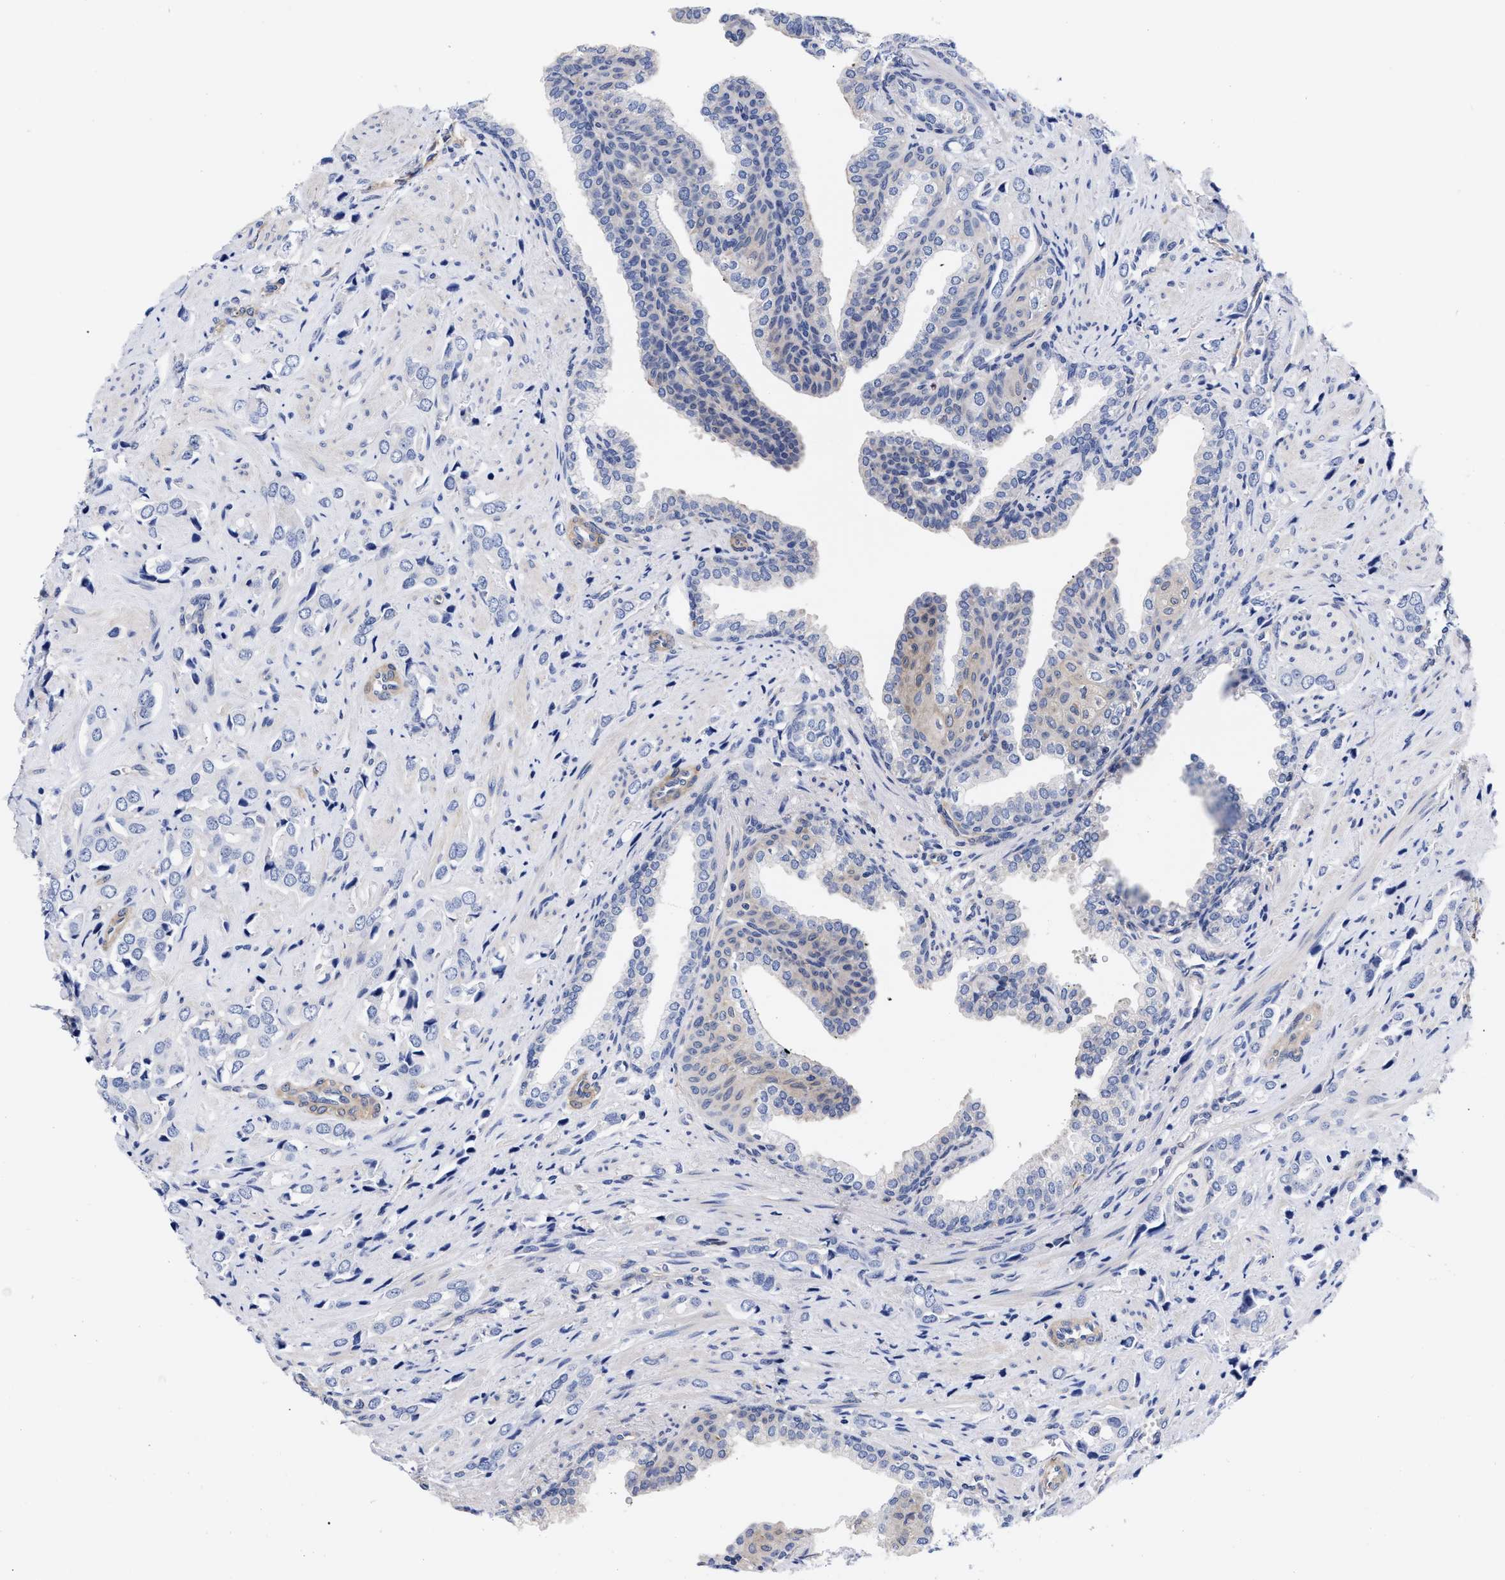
{"staining": {"intensity": "negative", "quantity": "none", "location": "none"}, "tissue": "prostate cancer", "cell_type": "Tumor cells", "image_type": "cancer", "snomed": [{"axis": "morphology", "description": "Adenocarcinoma, High grade"}, {"axis": "topography", "description": "Prostate"}], "caption": "IHC micrograph of human prostate cancer stained for a protein (brown), which displays no staining in tumor cells. (Immunohistochemistry, brightfield microscopy, high magnification).", "gene": "IRAG2", "patient": {"sex": "male", "age": 52}}